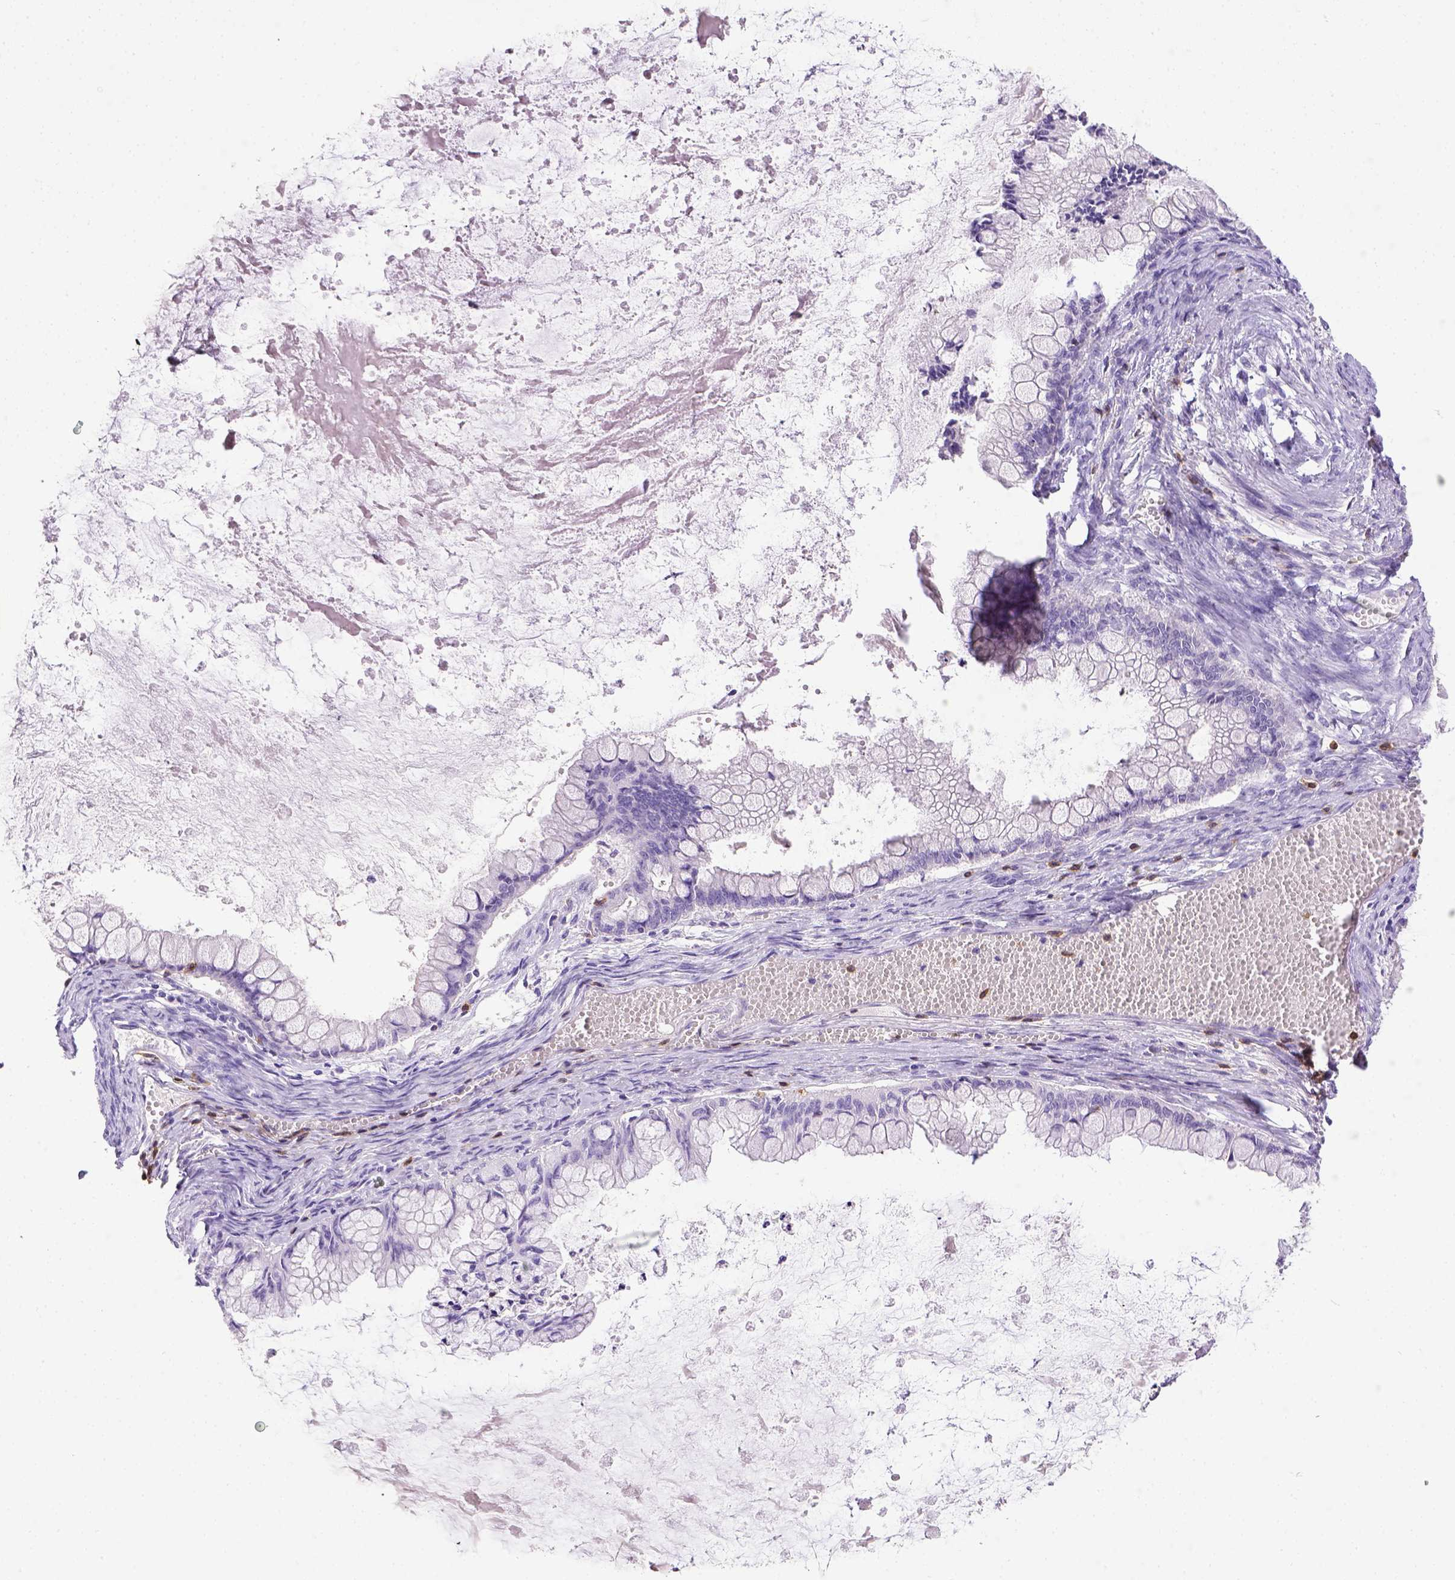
{"staining": {"intensity": "negative", "quantity": "none", "location": "none"}, "tissue": "ovarian cancer", "cell_type": "Tumor cells", "image_type": "cancer", "snomed": [{"axis": "morphology", "description": "Cystadenocarcinoma, mucinous, NOS"}, {"axis": "topography", "description": "Ovary"}], "caption": "A high-resolution photomicrograph shows immunohistochemistry staining of ovarian cancer, which reveals no significant staining in tumor cells.", "gene": "CD3E", "patient": {"sex": "female", "age": 67}}